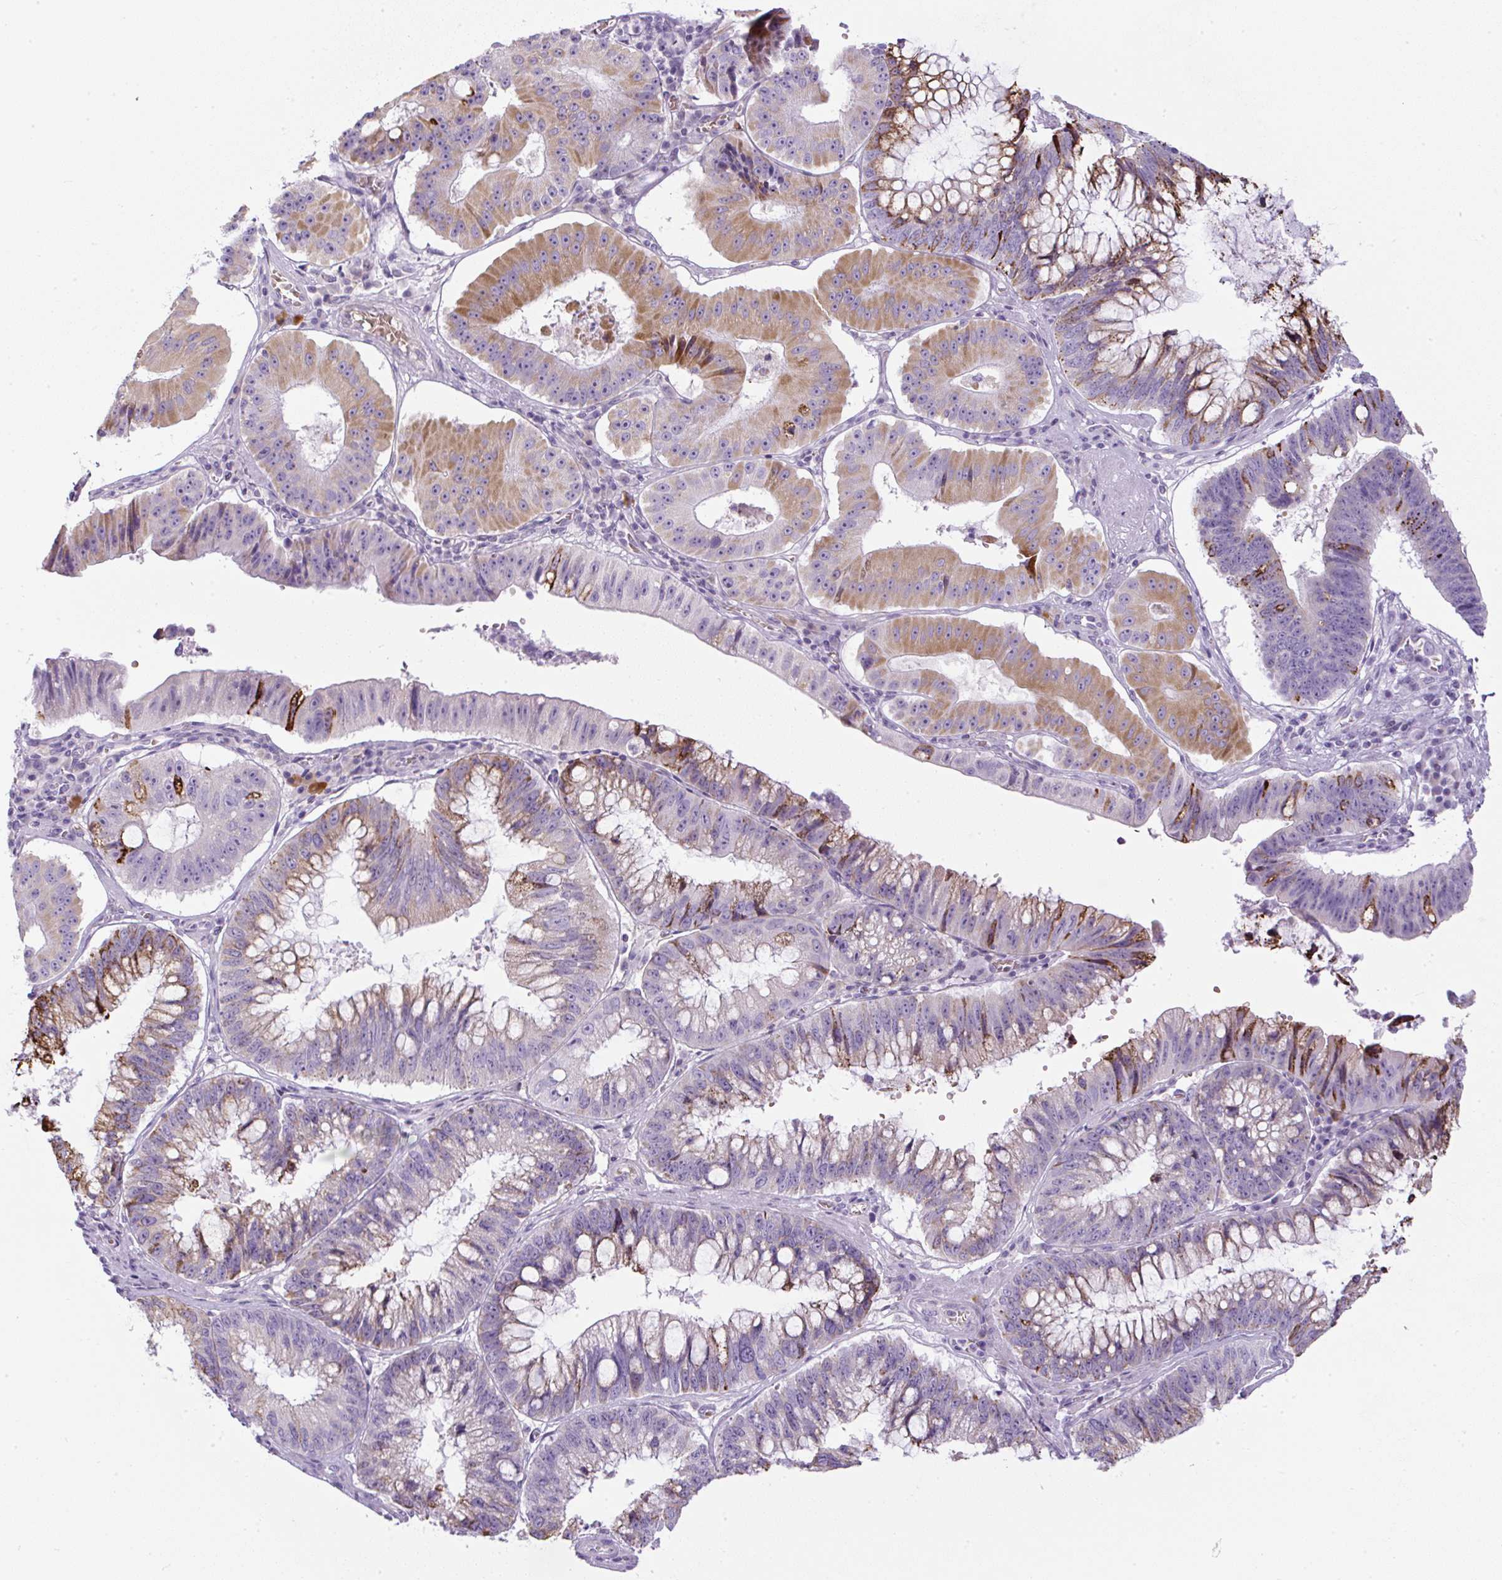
{"staining": {"intensity": "moderate", "quantity": "<25%", "location": "cytoplasmic/membranous"}, "tissue": "stomach cancer", "cell_type": "Tumor cells", "image_type": "cancer", "snomed": [{"axis": "morphology", "description": "Adenocarcinoma, NOS"}, {"axis": "topography", "description": "Stomach"}], "caption": "A histopathology image showing moderate cytoplasmic/membranous expression in about <25% of tumor cells in adenocarcinoma (stomach), as visualized by brown immunohistochemical staining.", "gene": "FGFBP3", "patient": {"sex": "male", "age": 59}}